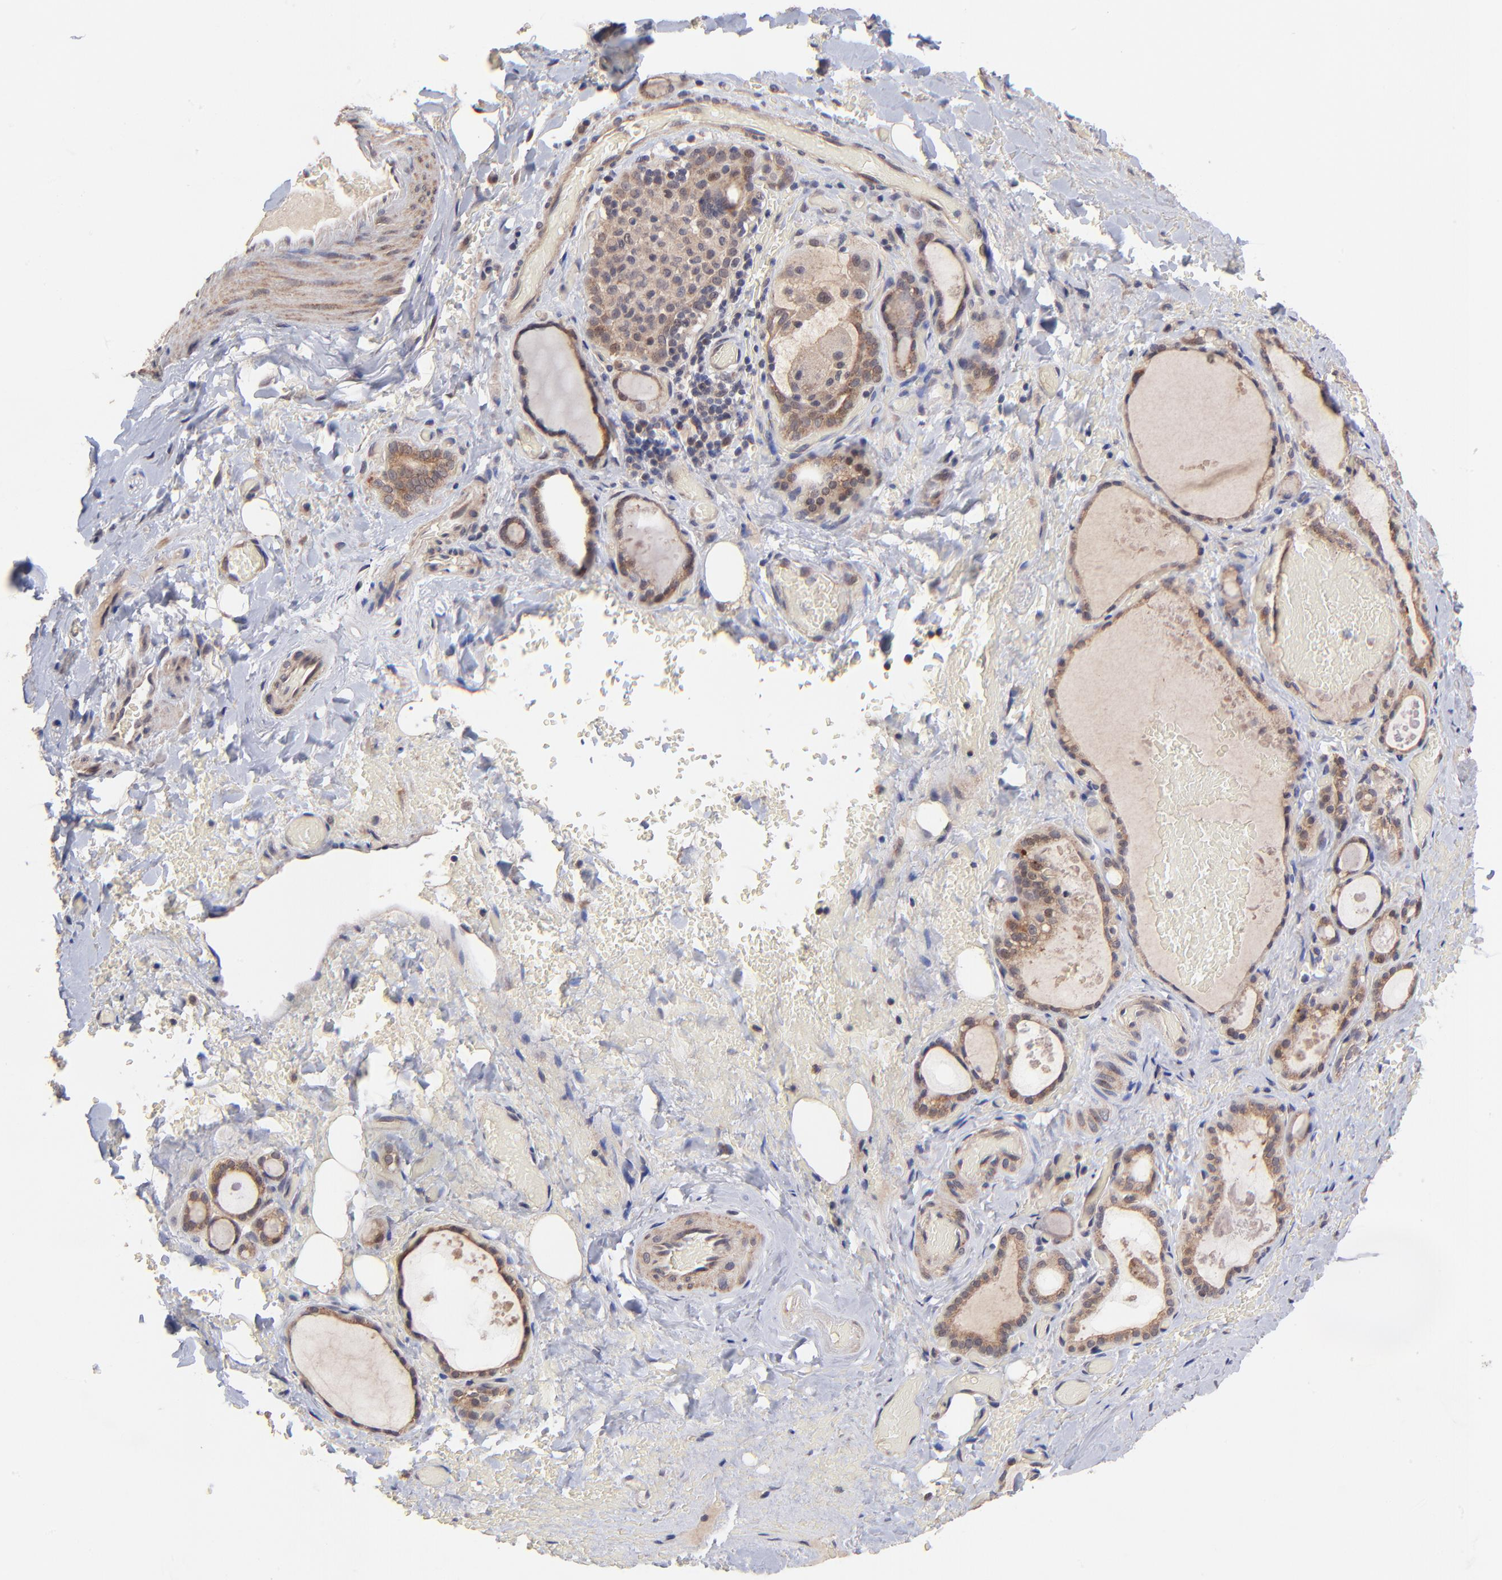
{"staining": {"intensity": "moderate", "quantity": ">75%", "location": "cytoplasmic/membranous,nuclear"}, "tissue": "thyroid gland", "cell_type": "Glandular cells", "image_type": "normal", "snomed": [{"axis": "morphology", "description": "Normal tissue, NOS"}, {"axis": "topography", "description": "Thyroid gland"}], "caption": "Moderate cytoplasmic/membranous,nuclear expression is seen in approximately >75% of glandular cells in normal thyroid gland. The staining is performed using DAB brown chromogen to label protein expression. The nuclei are counter-stained blue using hematoxylin.", "gene": "BAIAP2L2", "patient": {"sex": "male", "age": 61}}